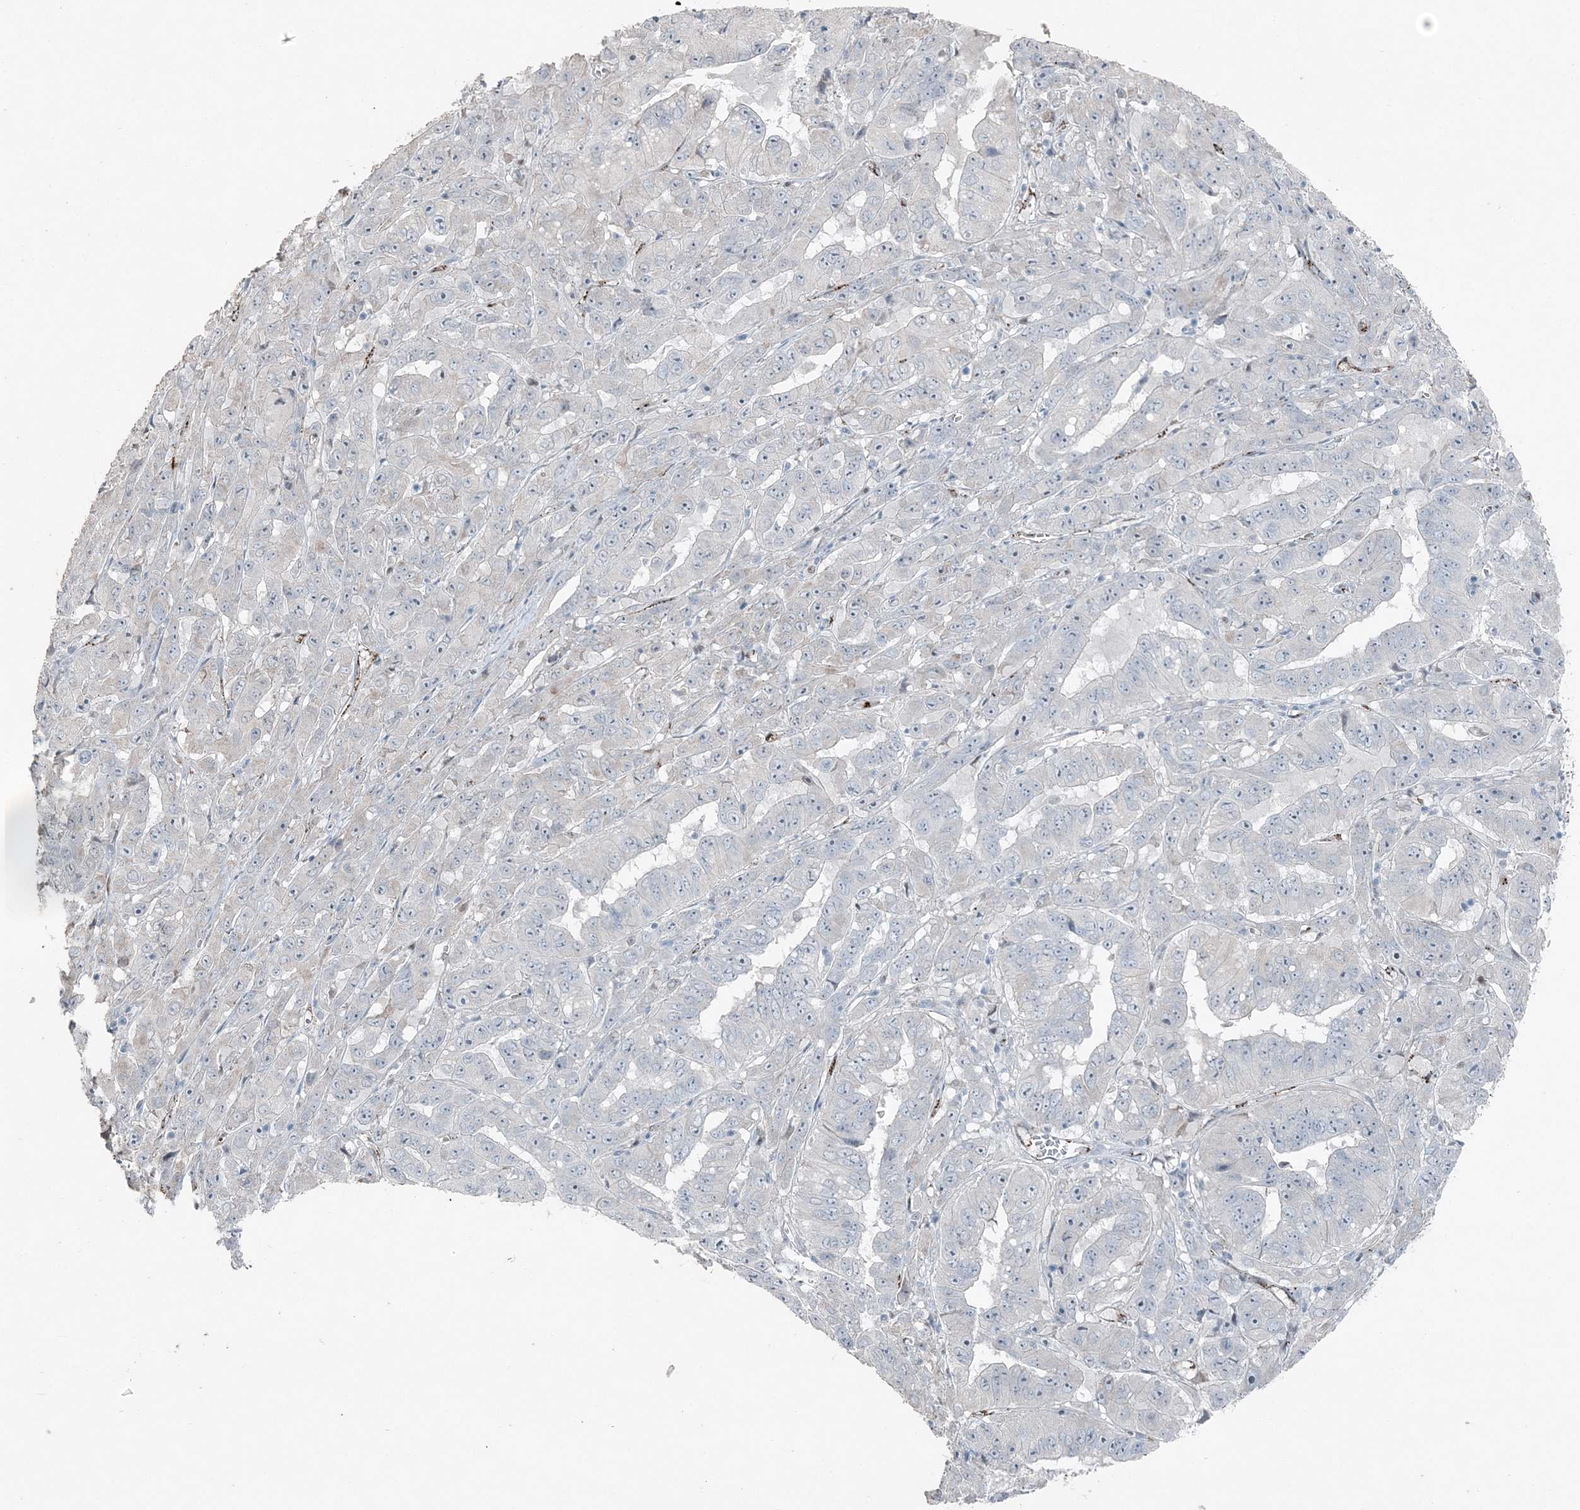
{"staining": {"intensity": "negative", "quantity": "none", "location": "none"}, "tissue": "pancreatic cancer", "cell_type": "Tumor cells", "image_type": "cancer", "snomed": [{"axis": "morphology", "description": "Adenocarcinoma, NOS"}, {"axis": "topography", "description": "Pancreas"}], "caption": "This is a histopathology image of immunohistochemistry staining of pancreatic adenocarcinoma, which shows no expression in tumor cells. Nuclei are stained in blue.", "gene": "ELOVL7", "patient": {"sex": "male", "age": 63}}